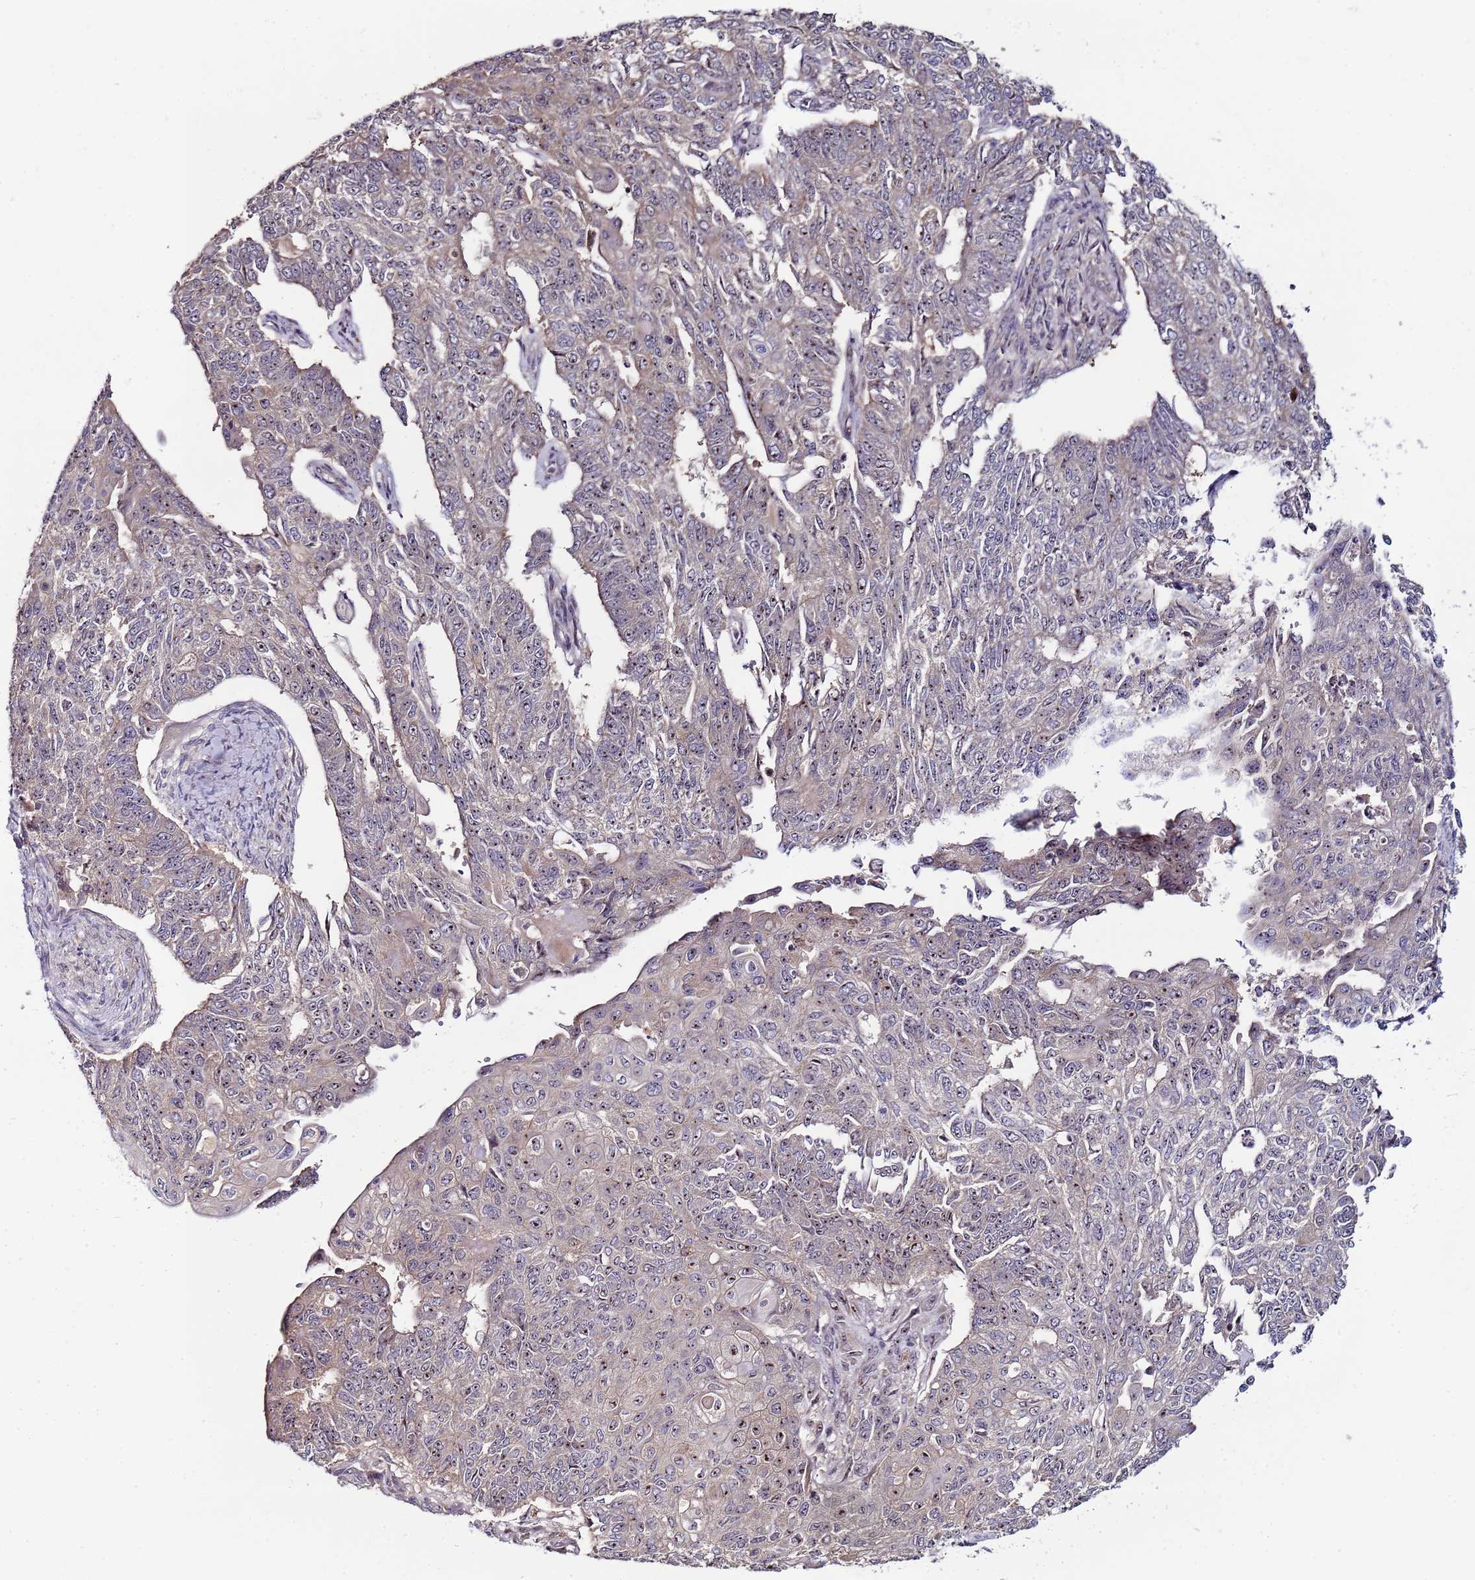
{"staining": {"intensity": "weak", "quantity": "25%-75%", "location": "nuclear"}, "tissue": "endometrial cancer", "cell_type": "Tumor cells", "image_type": "cancer", "snomed": [{"axis": "morphology", "description": "Adenocarcinoma, NOS"}, {"axis": "topography", "description": "Endometrium"}], "caption": "A micrograph of endometrial adenocarcinoma stained for a protein exhibits weak nuclear brown staining in tumor cells.", "gene": "KRI1", "patient": {"sex": "female", "age": 32}}